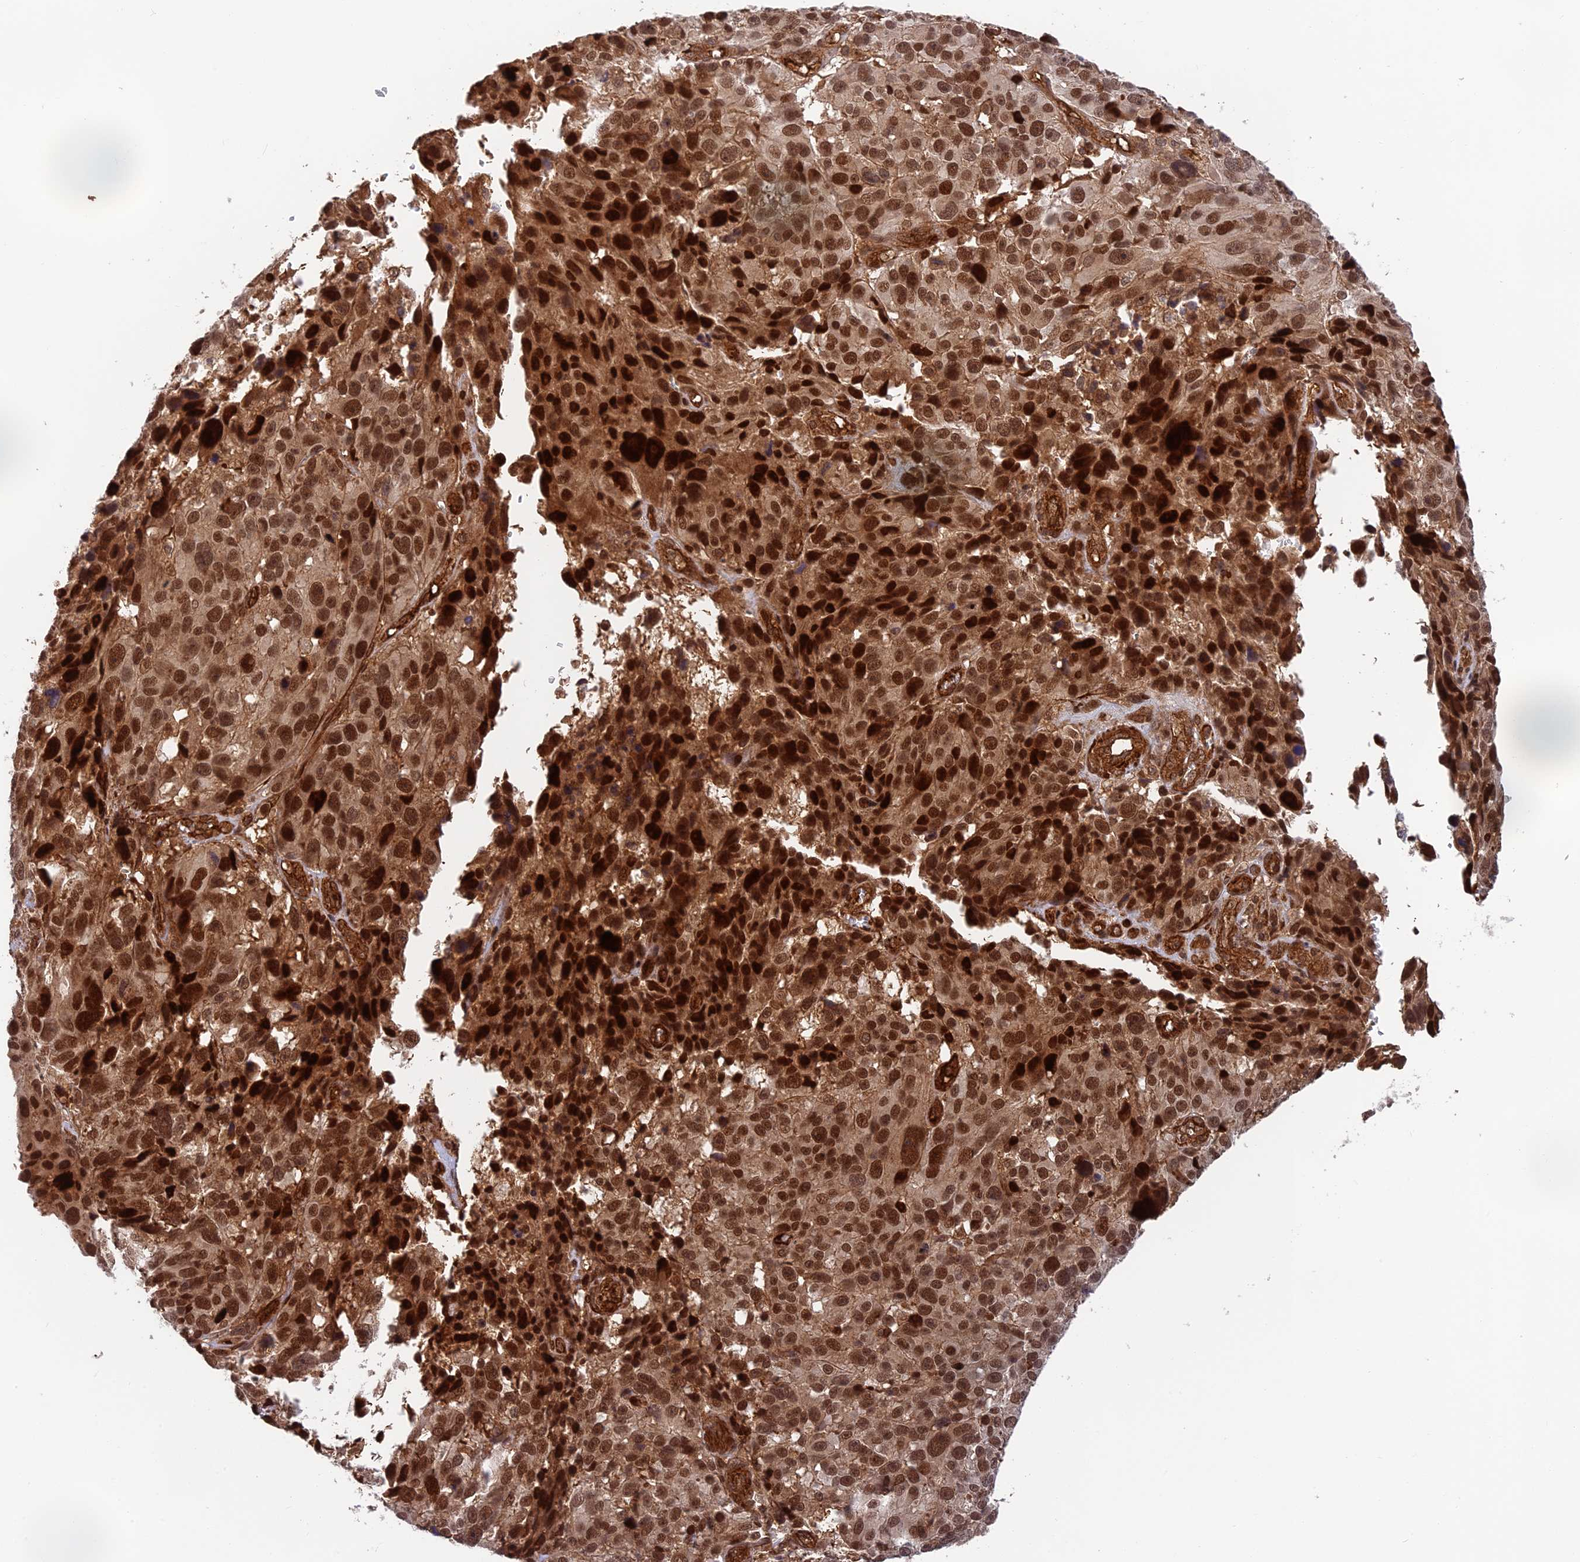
{"staining": {"intensity": "strong", "quantity": ">75%", "location": "cytoplasmic/membranous,nuclear"}, "tissue": "melanoma", "cell_type": "Tumor cells", "image_type": "cancer", "snomed": [{"axis": "morphology", "description": "Malignant melanoma, NOS"}, {"axis": "topography", "description": "Skin"}], "caption": "Brown immunohistochemical staining in malignant melanoma demonstrates strong cytoplasmic/membranous and nuclear staining in approximately >75% of tumor cells. (IHC, brightfield microscopy, high magnification).", "gene": "OSBPL1A", "patient": {"sex": "male", "age": 84}}